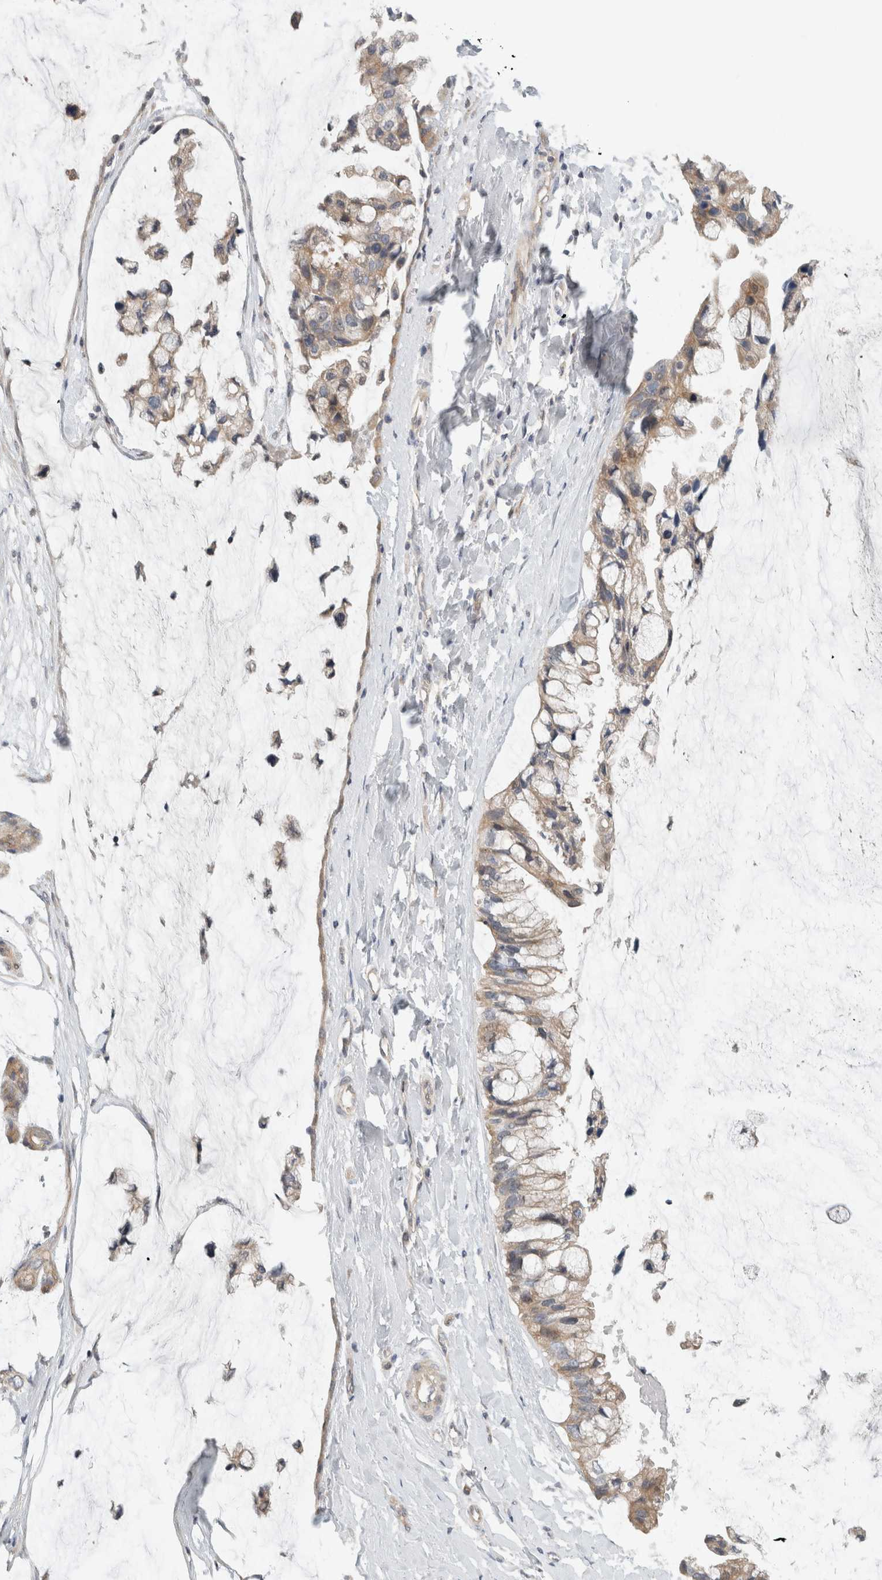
{"staining": {"intensity": "weak", "quantity": "25%-75%", "location": "cytoplasmic/membranous"}, "tissue": "ovarian cancer", "cell_type": "Tumor cells", "image_type": "cancer", "snomed": [{"axis": "morphology", "description": "Cystadenocarcinoma, mucinous, NOS"}, {"axis": "topography", "description": "Ovary"}], "caption": "High-magnification brightfield microscopy of ovarian mucinous cystadenocarcinoma stained with DAB (3,3'-diaminobenzidine) (brown) and counterstained with hematoxylin (blue). tumor cells exhibit weak cytoplasmic/membranous positivity is seen in approximately25%-75% of cells.", "gene": "ERCC6L2", "patient": {"sex": "female", "age": 39}}